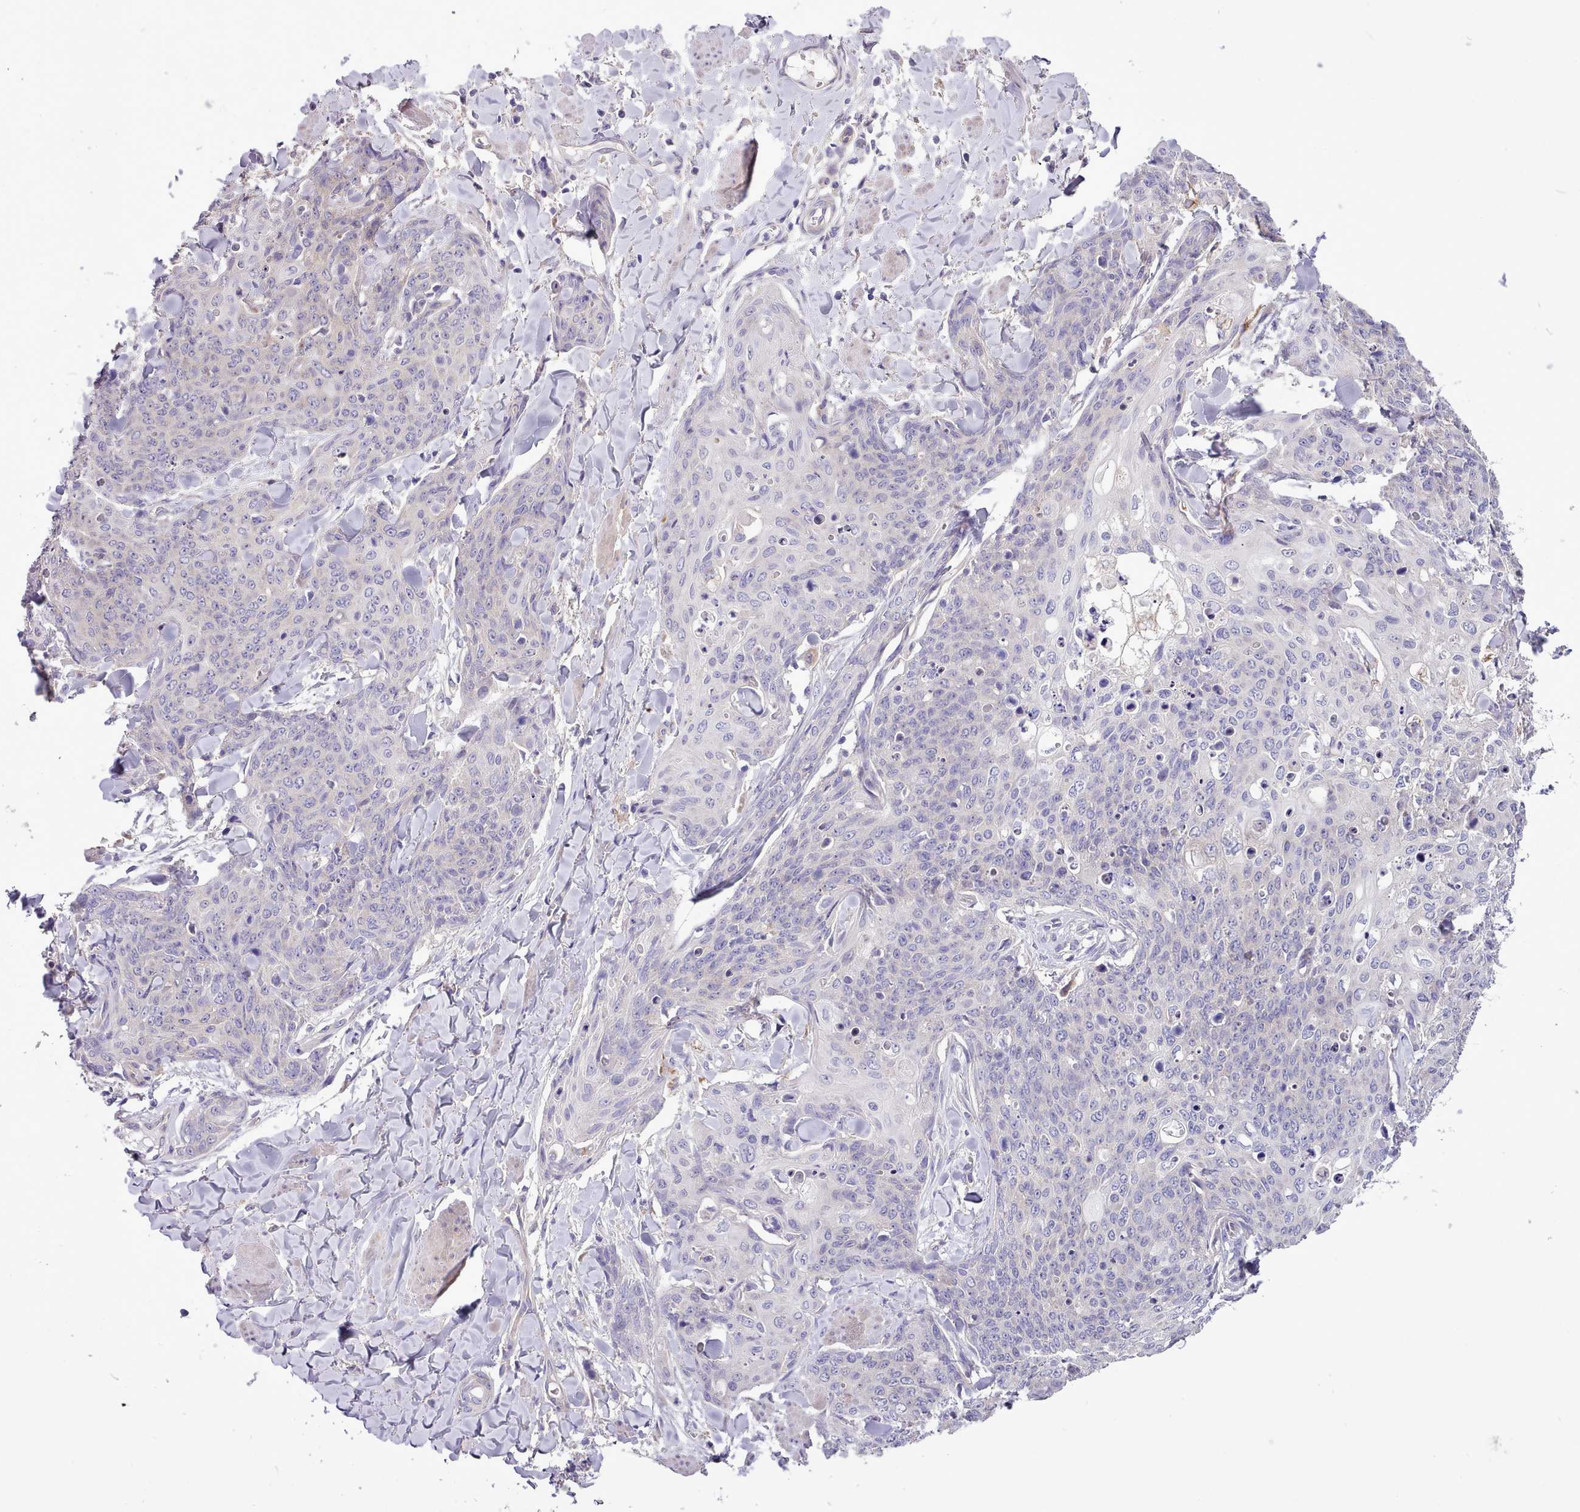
{"staining": {"intensity": "negative", "quantity": "none", "location": "none"}, "tissue": "skin cancer", "cell_type": "Tumor cells", "image_type": "cancer", "snomed": [{"axis": "morphology", "description": "Squamous cell carcinoma, NOS"}, {"axis": "topography", "description": "Skin"}, {"axis": "topography", "description": "Vulva"}], "caption": "This micrograph is of skin cancer (squamous cell carcinoma) stained with immunohistochemistry (IHC) to label a protein in brown with the nuclei are counter-stained blue. There is no staining in tumor cells.", "gene": "SETX", "patient": {"sex": "female", "age": 85}}